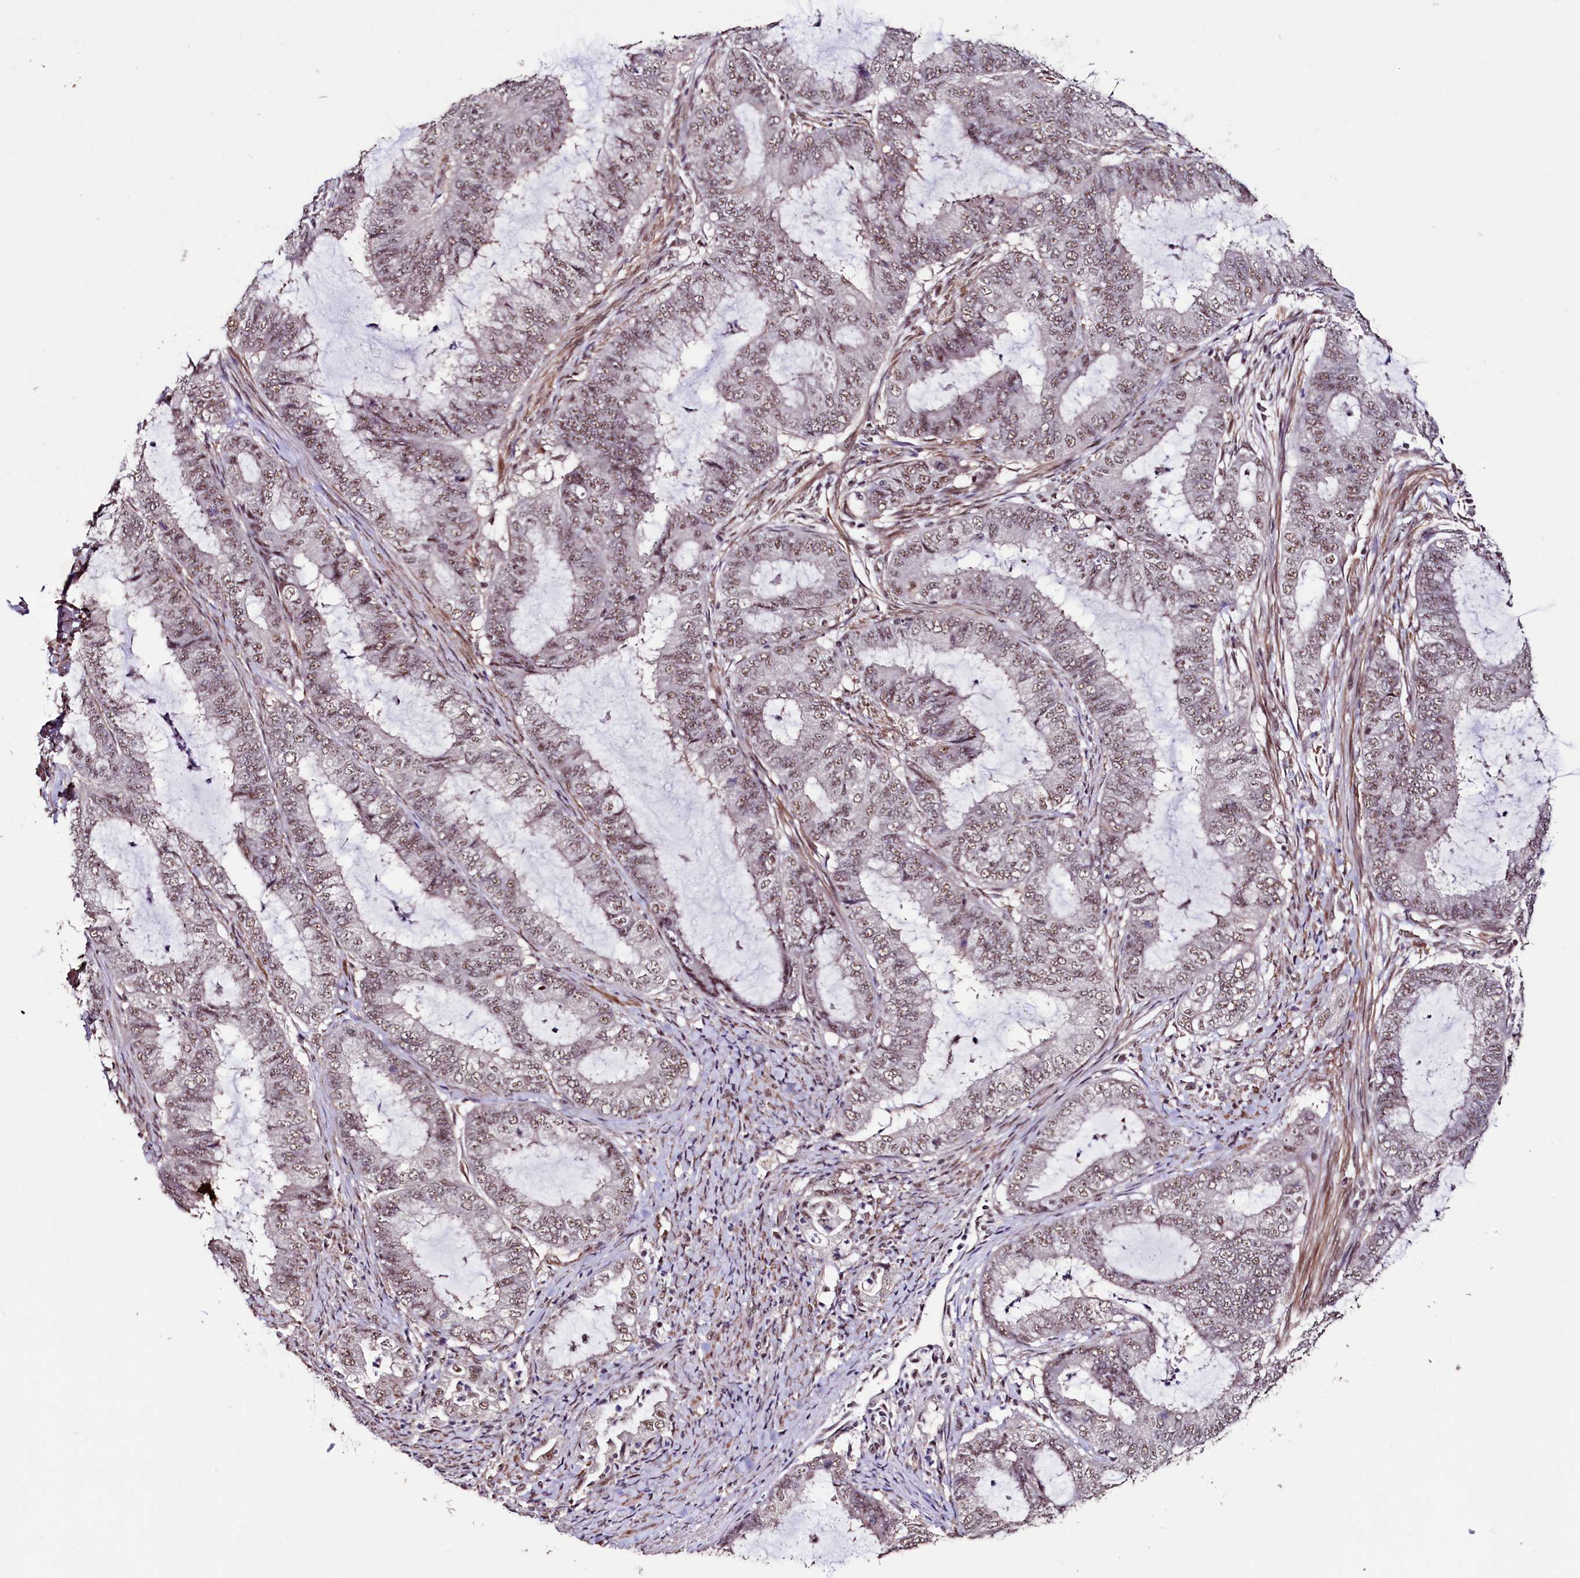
{"staining": {"intensity": "moderate", "quantity": "25%-75%", "location": "nuclear"}, "tissue": "endometrial cancer", "cell_type": "Tumor cells", "image_type": "cancer", "snomed": [{"axis": "morphology", "description": "Adenocarcinoma, NOS"}, {"axis": "topography", "description": "Endometrium"}], "caption": "This is an image of immunohistochemistry (IHC) staining of endometrial cancer (adenocarcinoma), which shows moderate expression in the nuclear of tumor cells.", "gene": "SFSWAP", "patient": {"sex": "female", "age": 51}}